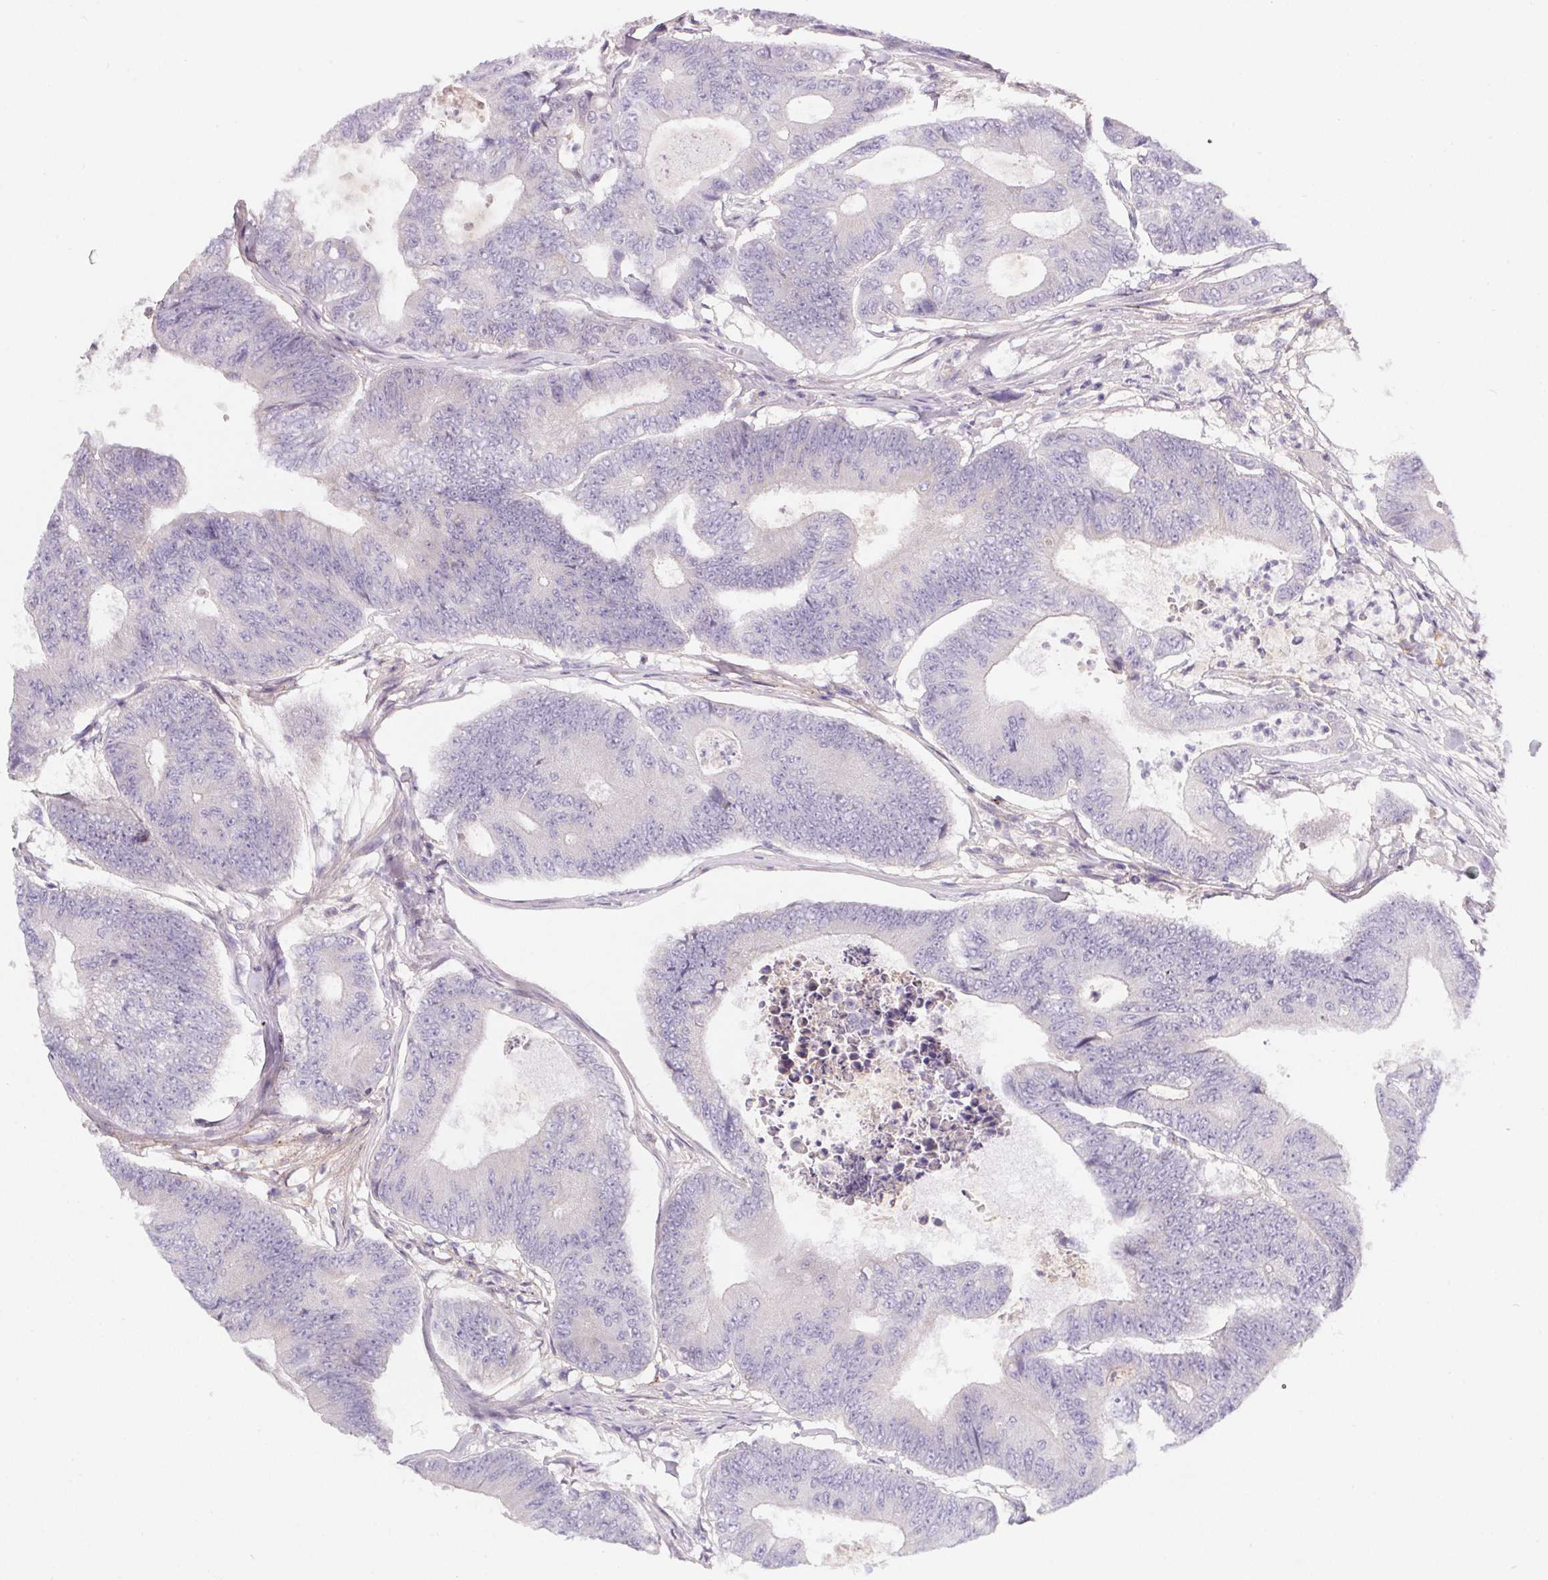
{"staining": {"intensity": "negative", "quantity": "none", "location": "none"}, "tissue": "colorectal cancer", "cell_type": "Tumor cells", "image_type": "cancer", "snomed": [{"axis": "morphology", "description": "Adenocarcinoma, NOS"}, {"axis": "topography", "description": "Colon"}], "caption": "The photomicrograph demonstrates no staining of tumor cells in colorectal cancer (adenocarcinoma). (Brightfield microscopy of DAB immunohistochemistry at high magnification).", "gene": "LPA", "patient": {"sex": "female", "age": 48}}